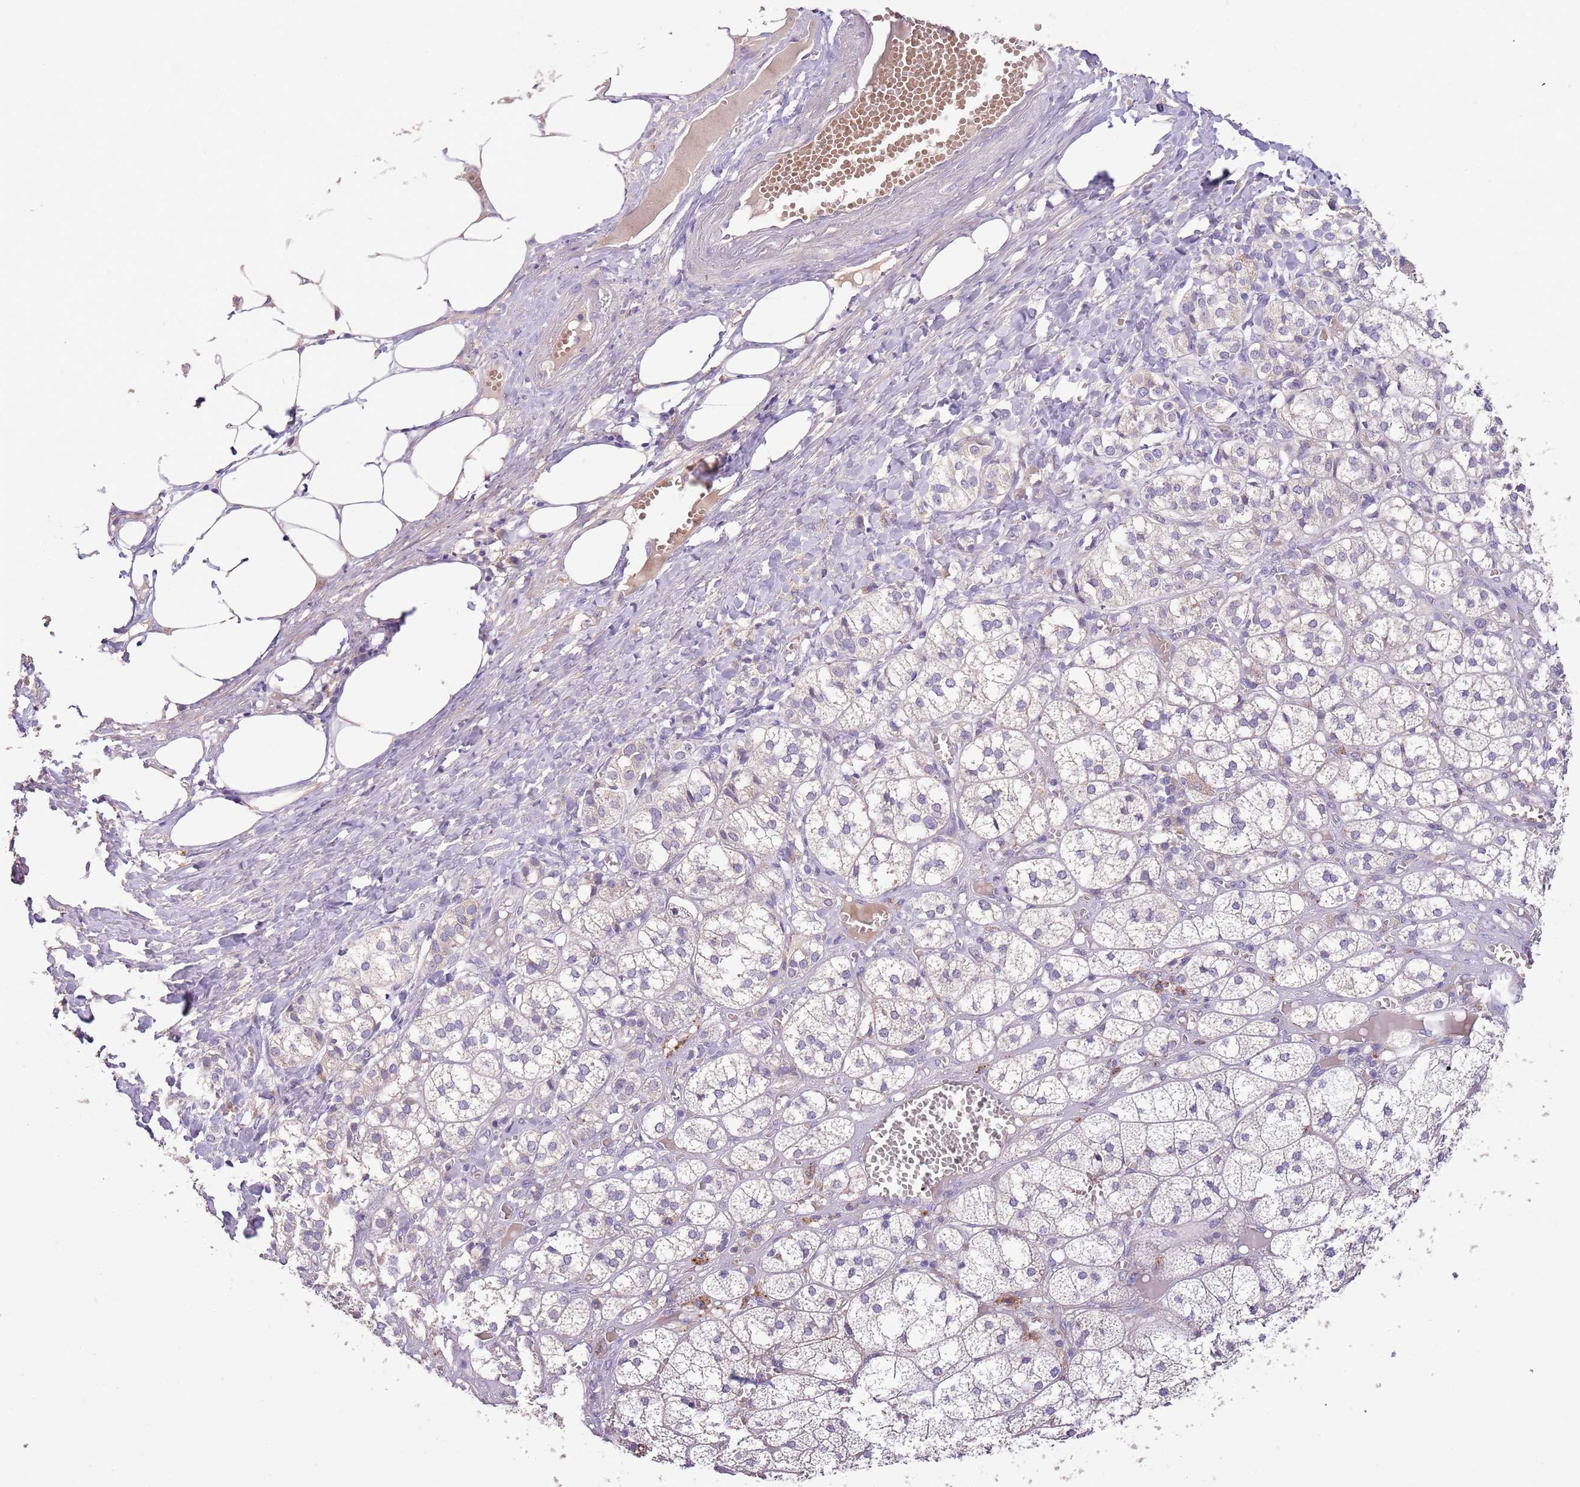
{"staining": {"intensity": "weak", "quantity": "<25%", "location": "cytoplasmic/membranous"}, "tissue": "adrenal gland", "cell_type": "Glandular cells", "image_type": "normal", "snomed": [{"axis": "morphology", "description": "Normal tissue, NOS"}, {"axis": "topography", "description": "Adrenal gland"}], "caption": "This is a histopathology image of immunohistochemistry (IHC) staining of benign adrenal gland, which shows no staining in glandular cells.", "gene": "ZNF658", "patient": {"sex": "female", "age": 61}}